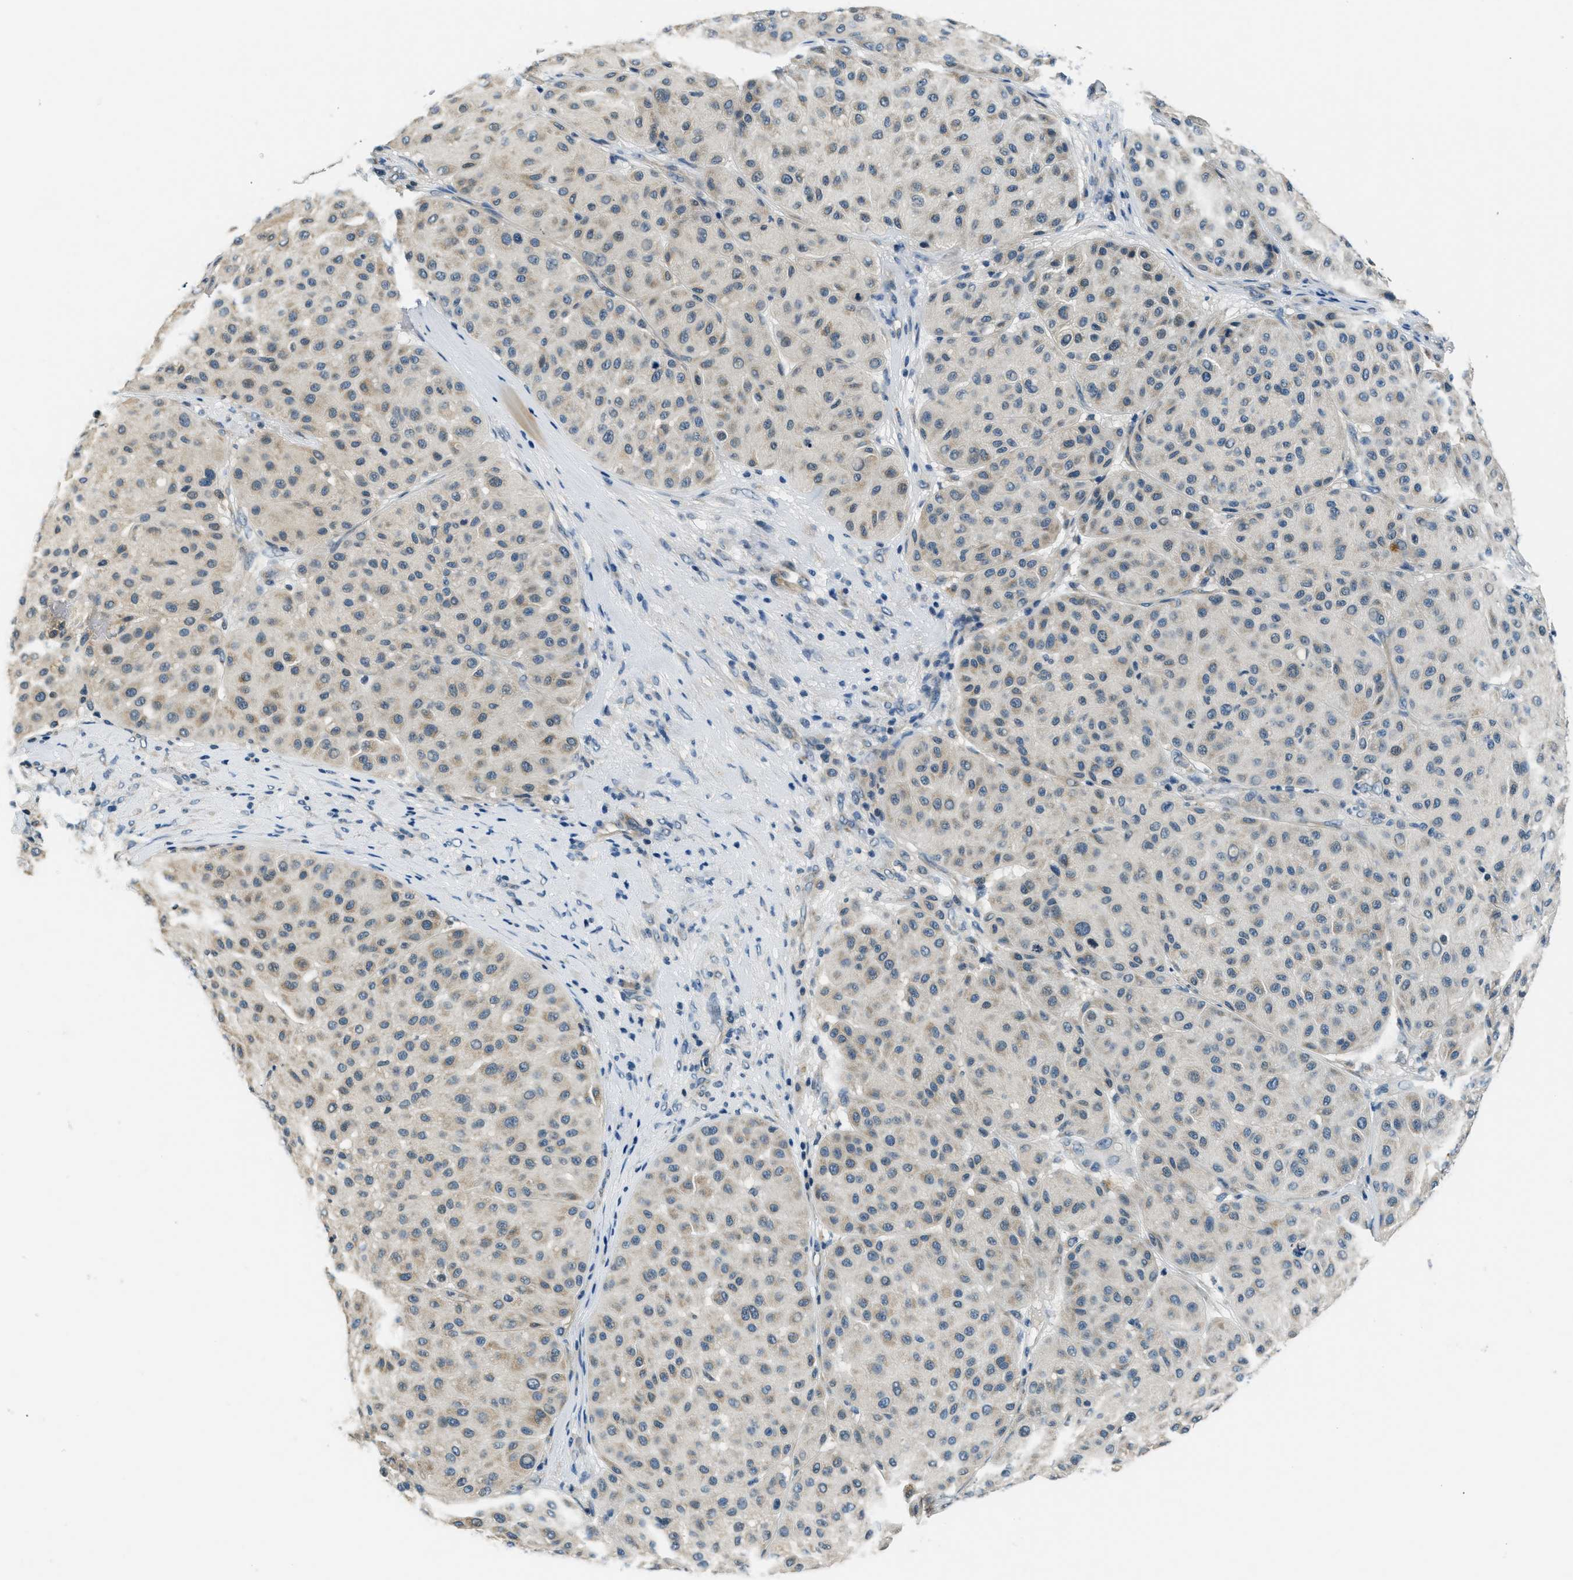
{"staining": {"intensity": "weak", "quantity": "25%-75%", "location": "cytoplasmic/membranous"}, "tissue": "melanoma", "cell_type": "Tumor cells", "image_type": "cancer", "snomed": [{"axis": "morphology", "description": "Normal tissue, NOS"}, {"axis": "morphology", "description": "Malignant melanoma, Metastatic site"}, {"axis": "topography", "description": "Skin"}], "caption": "About 25%-75% of tumor cells in malignant melanoma (metastatic site) show weak cytoplasmic/membranous protein staining as visualized by brown immunohistochemical staining.", "gene": "NME8", "patient": {"sex": "male", "age": 41}}